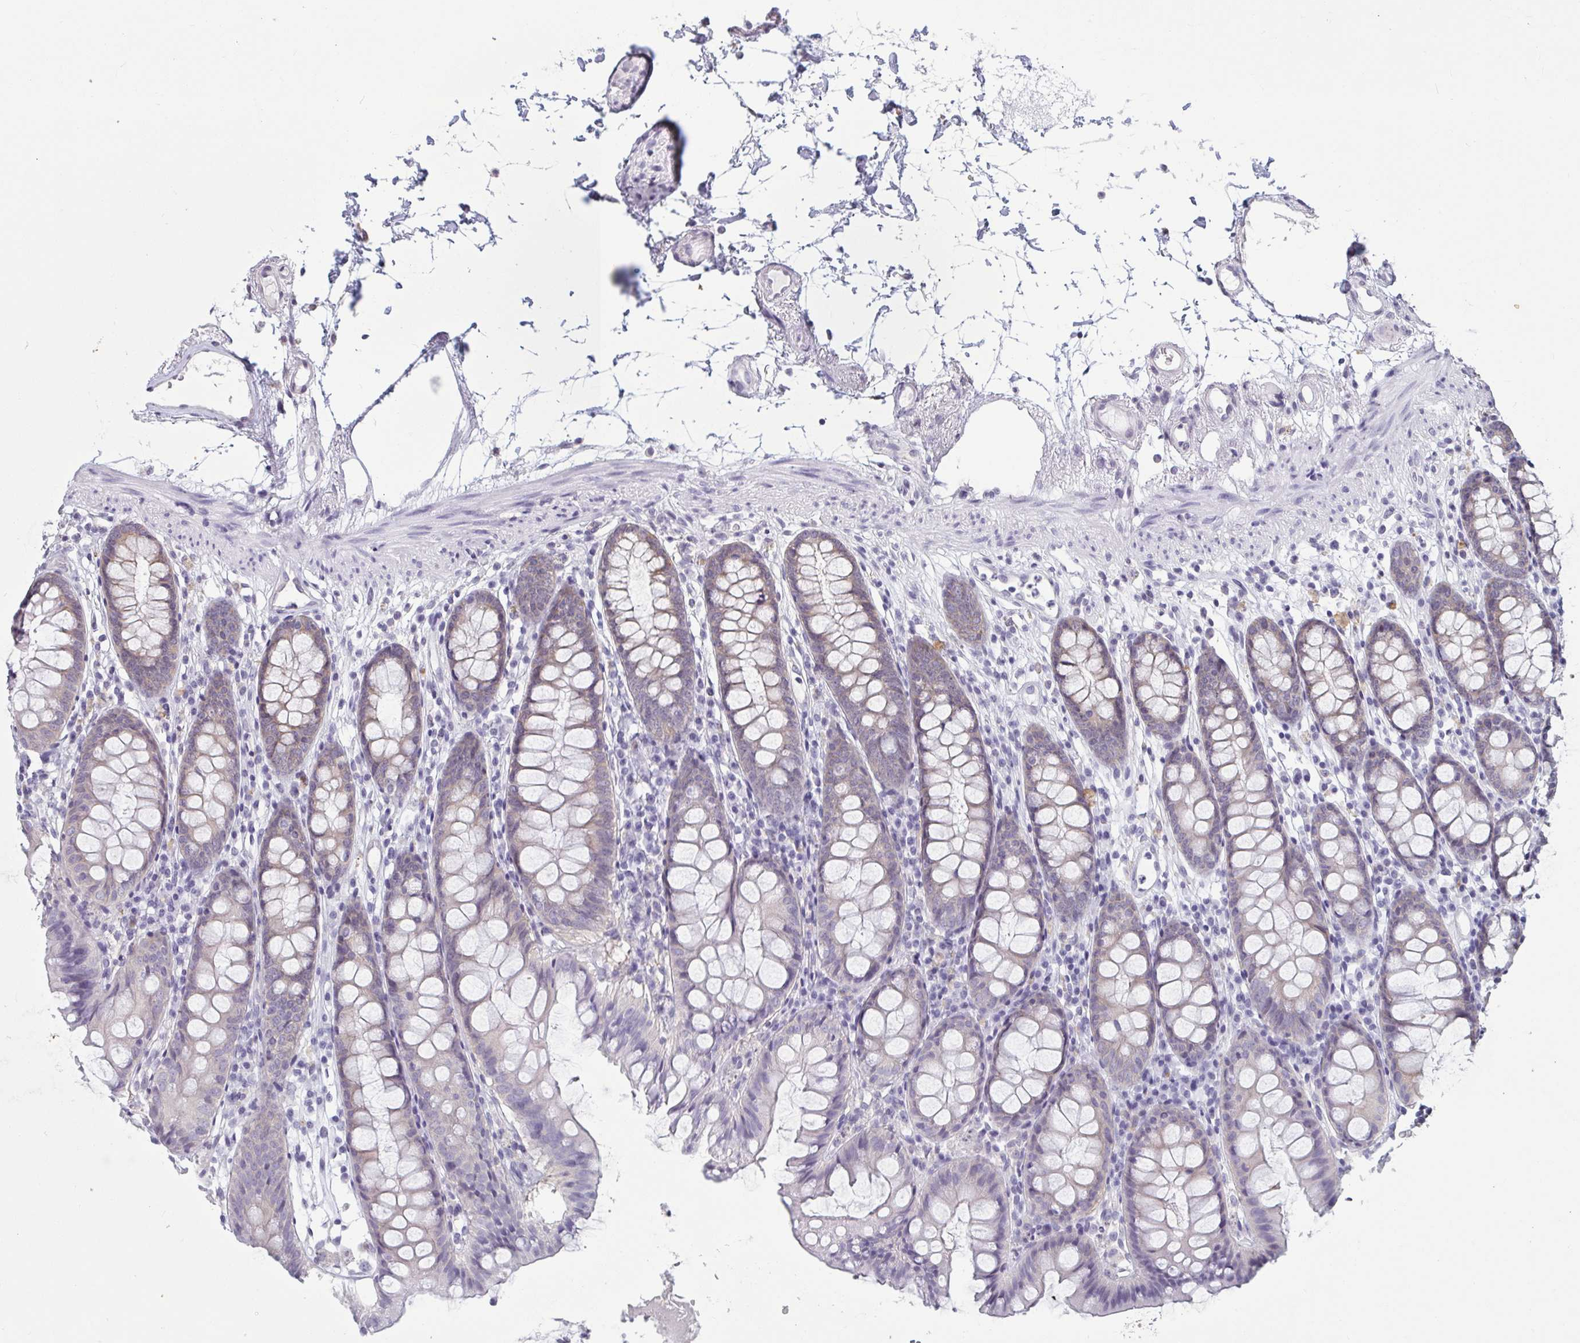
{"staining": {"intensity": "negative", "quantity": "none", "location": "none"}, "tissue": "colon", "cell_type": "Endothelial cells", "image_type": "normal", "snomed": [{"axis": "morphology", "description": "Normal tissue, NOS"}, {"axis": "topography", "description": "Colon"}], "caption": "Human colon stained for a protein using immunohistochemistry (IHC) displays no expression in endothelial cells.", "gene": "TBC1D4", "patient": {"sex": "female", "age": 84}}